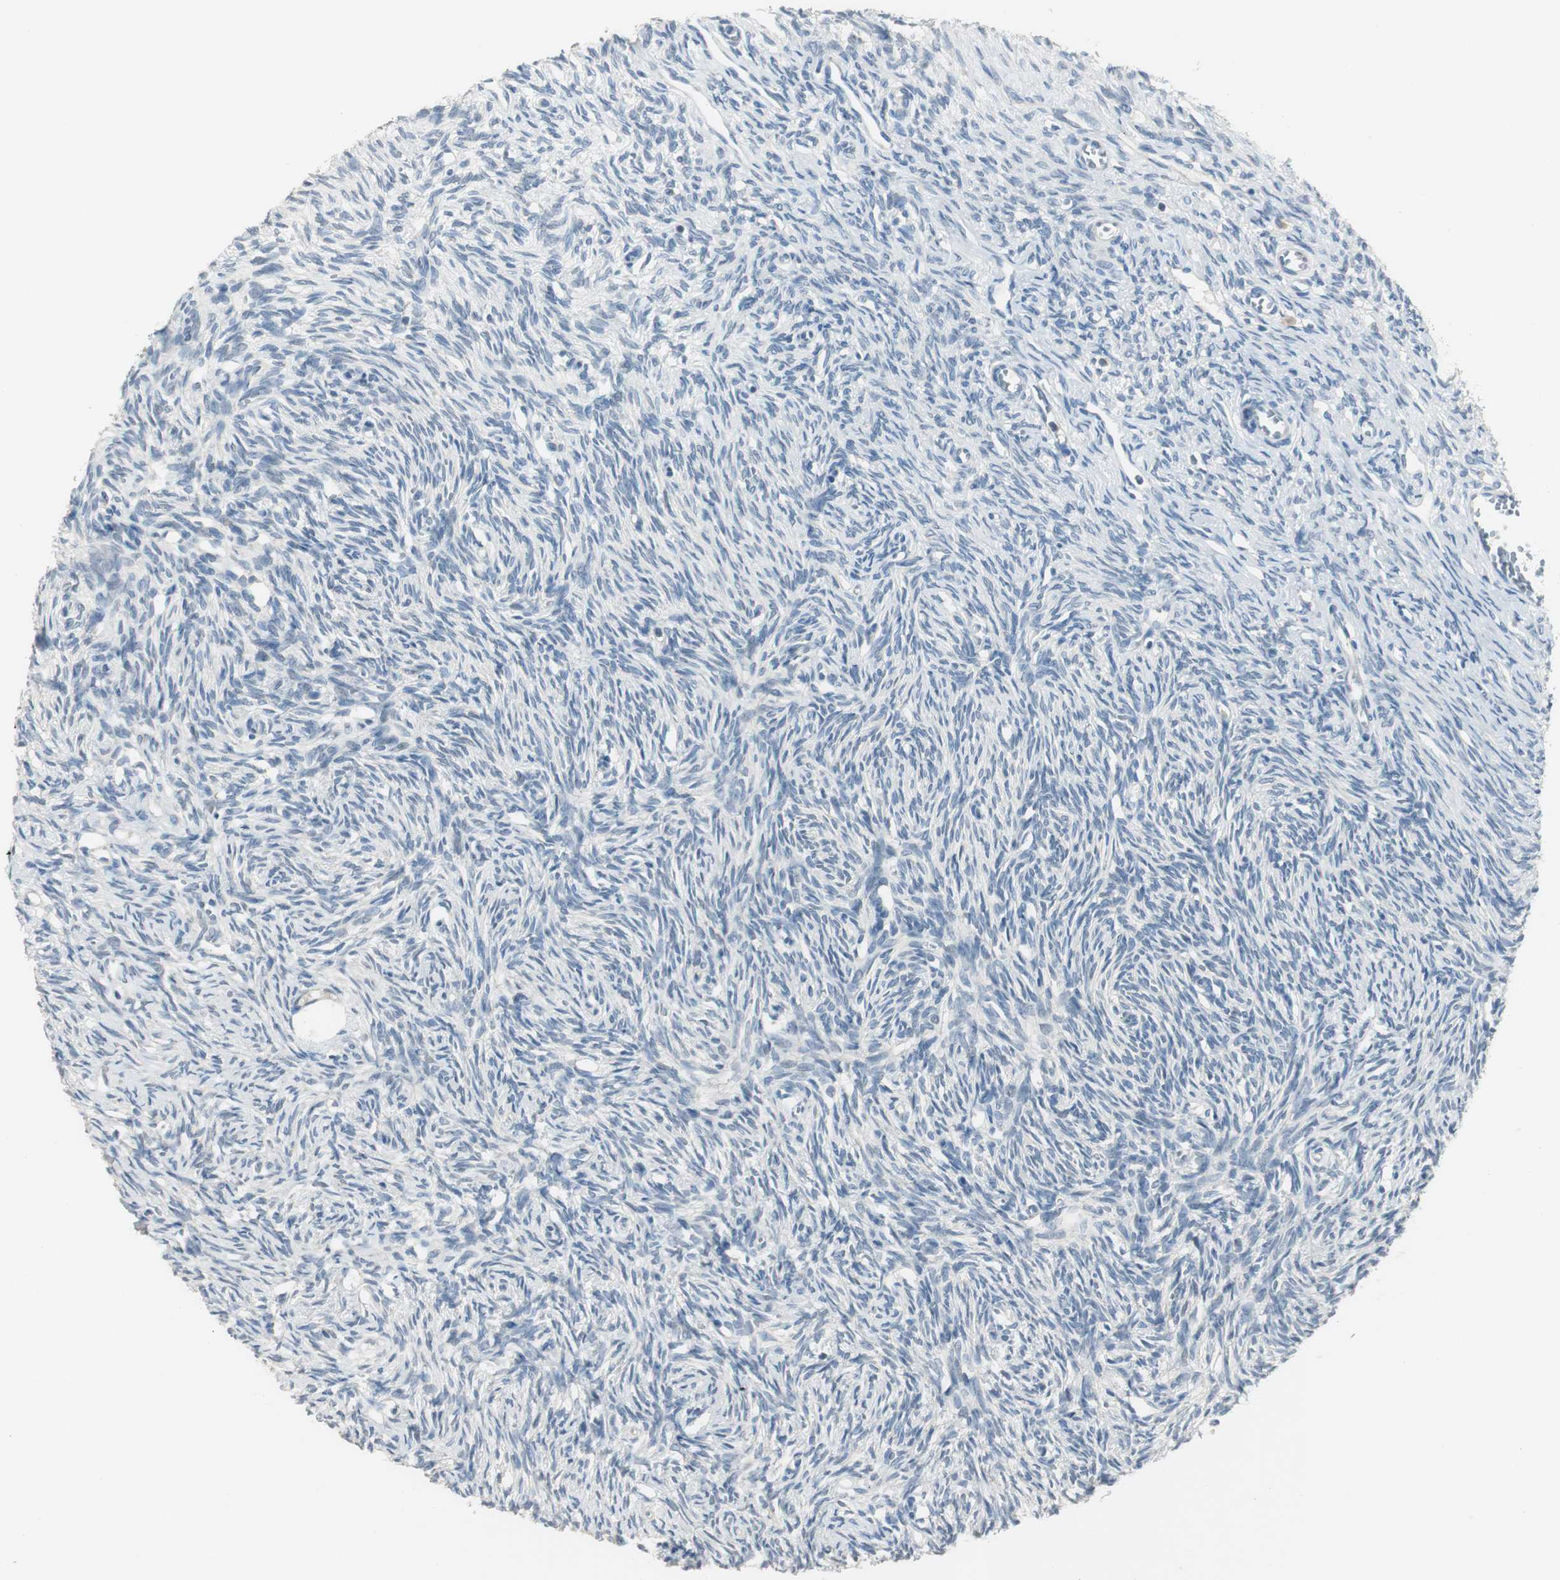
{"staining": {"intensity": "negative", "quantity": "none", "location": "none"}, "tissue": "ovary", "cell_type": "Ovarian stroma cells", "image_type": "normal", "snomed": [{"axis": "morphology", "description": "Normal tissue, NOS"}, {"axis": "topography", "description": "Ovary"}], "caption": "IHC histopathology image of normal ovary stained for a protein (brown), which shows no expression in ovarian stroma cells. (Stains: DAB (3,3'-diaminobenzidine) immunohistochemistry (IHC) with hematoxylin counter stain, Microscopy: brightfield microscopy at high magnification).", "gene": "MSTO1", "patient": {"sex": "female", "age": 33}}